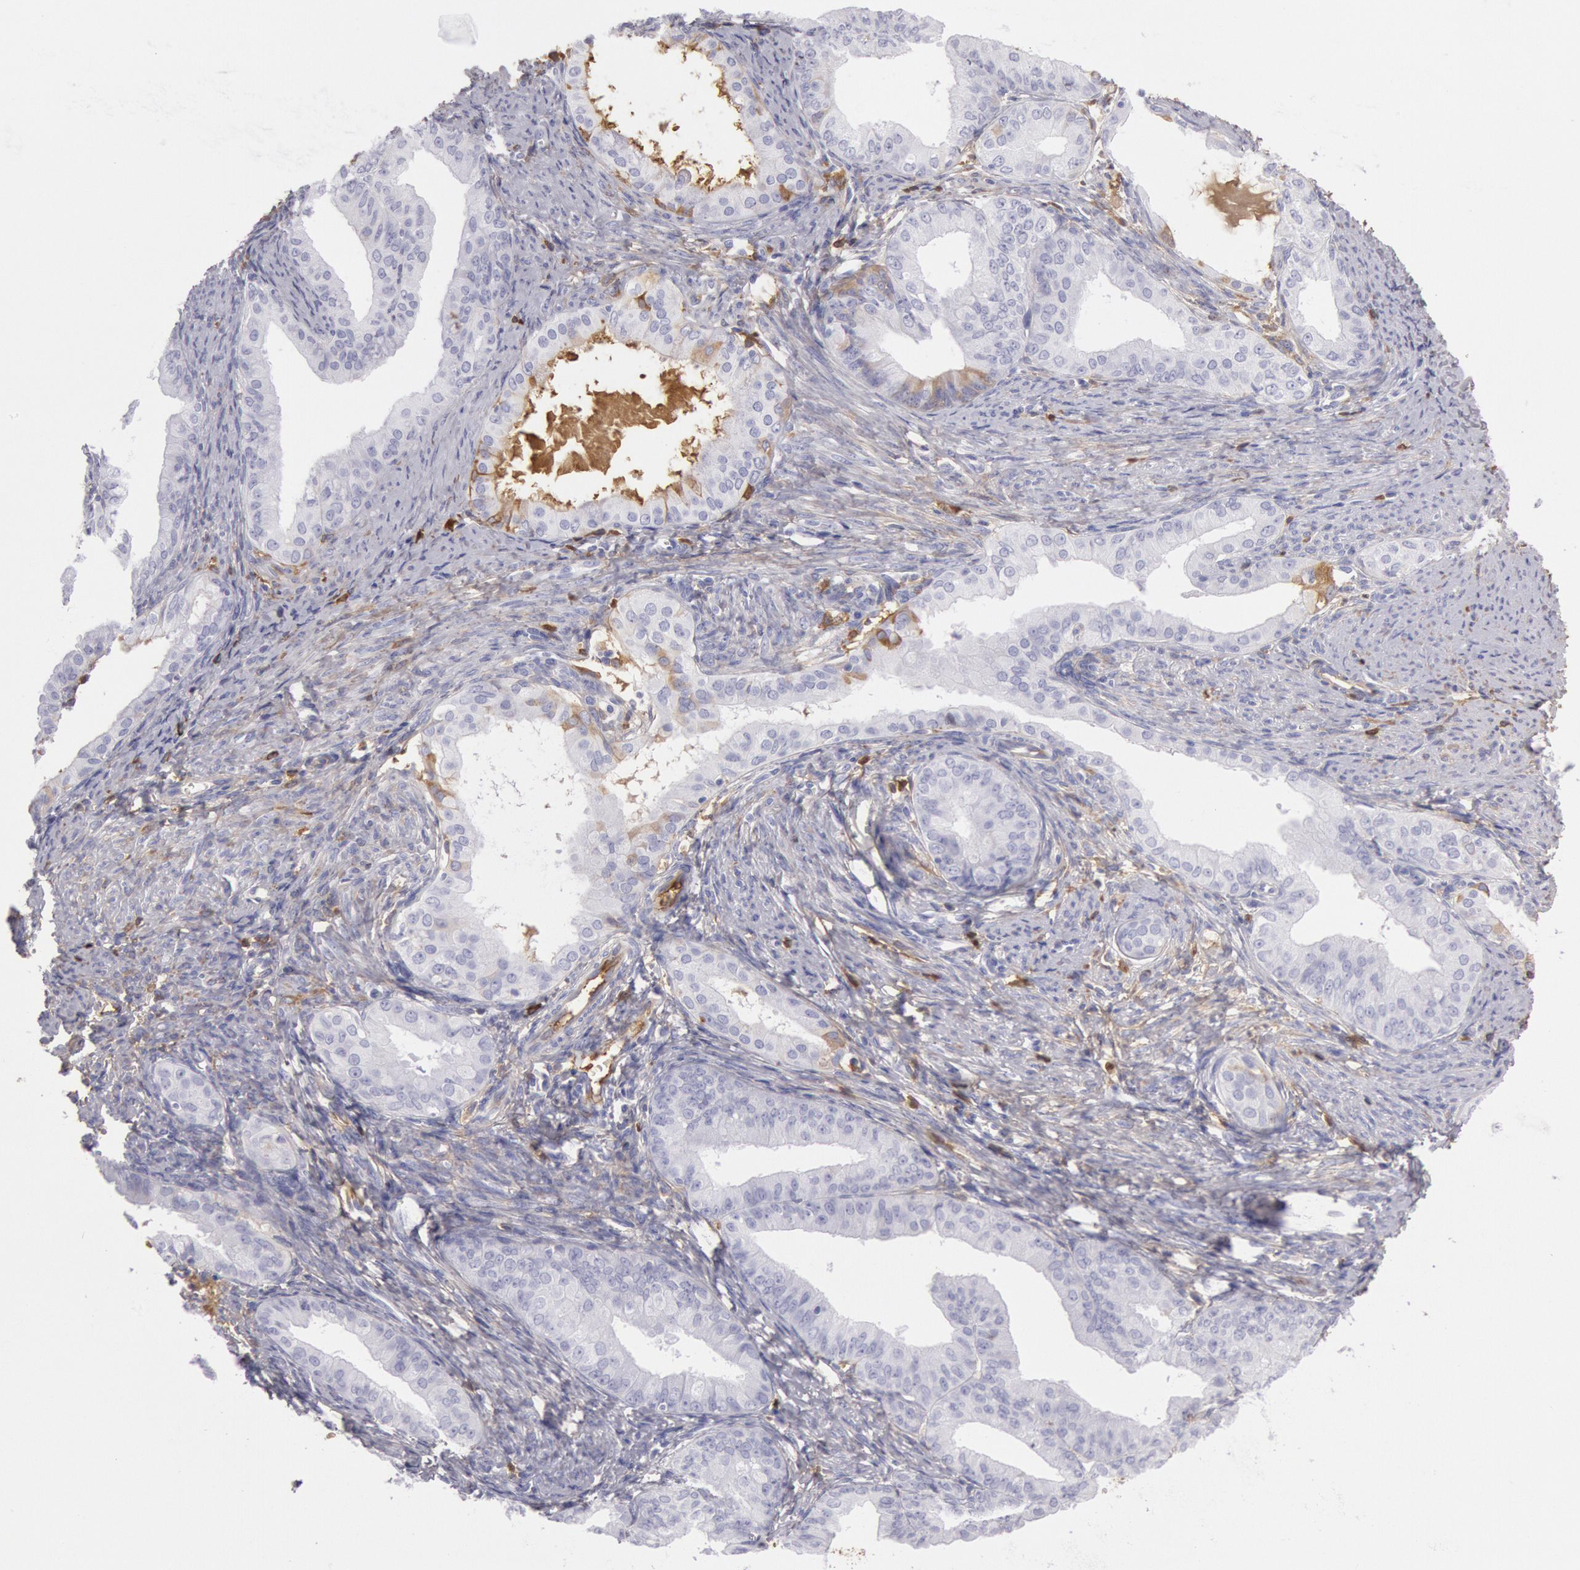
{"staining": {"intensity": "weak", "quantity": "<25%", "location": "cytoplasmic/membranous"}, "tissue": "endometrial cancer", "cell_type": "Tumor cells", "image_type": "cancer", "snomed": [{"axis": "morphology", "description": "Adenocarcinoma, NOS"}, {"axis": "topography", "description": "Endometrium"}], "caption": "The histopathology image exhibits no significant staining in tumor cells of adenocarcinoma (endometrial).", "gene": "IGHG1", "patient": {"sex": "female", "age": 76}}